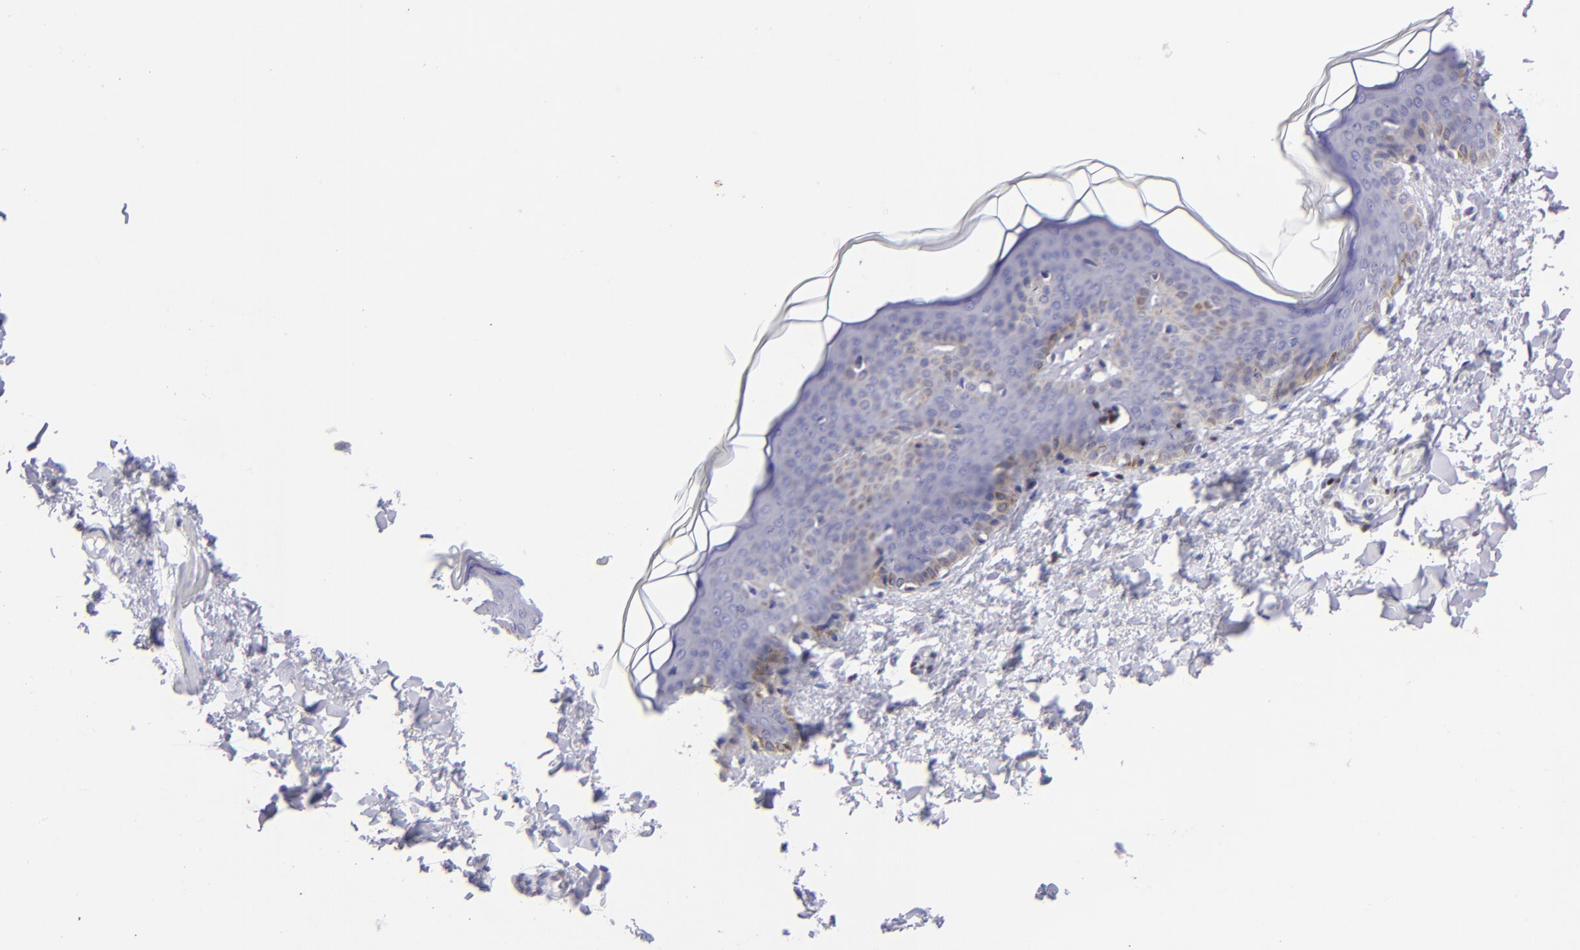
{"staining": {"intensity": "negative", "quantity": "none", "location": "none"}, "tissue": "skin", "cell_type": "Fibroblasts", "image_type": "normal", "snomed": [{"axis": "morphology", "description": "Normal tissue, NOS"}, {"axis": "topography", "description": "Skin"}], "caption": "This is an IHC image of normal skin. There is no positivity in fibroblasts.", "gene": "ETS1", "patient": {"sex": "female", "age": 17}}